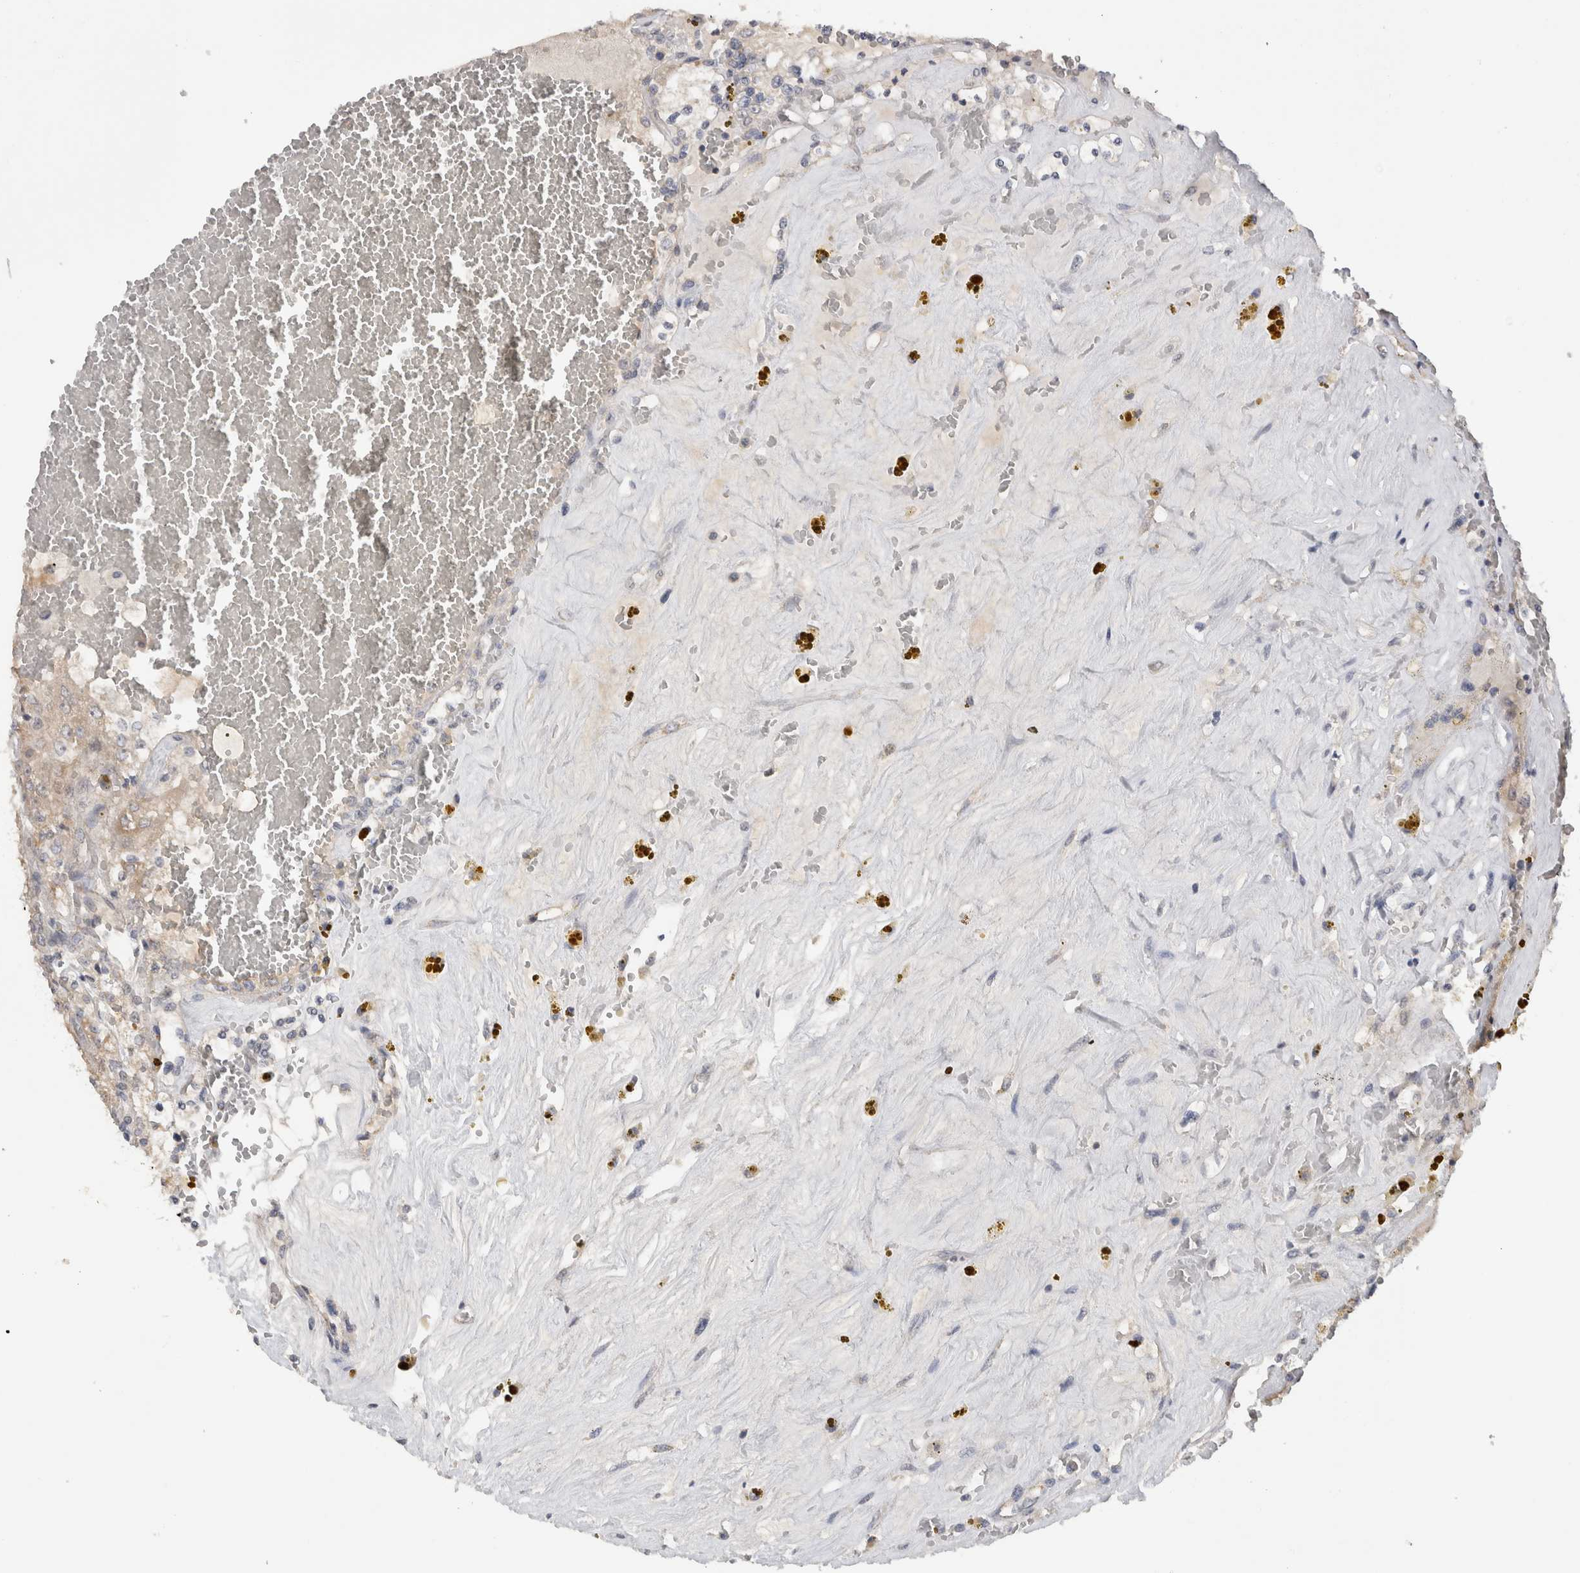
{"staining": {"intensity": "weak", "quantity": "<25%", "location": "cytoplasmic/membranous"}, "tissue": "renal cancer", "cell_type": "Tumor cells", "image_type": "cancer", "snomed": [{"axis": "morphology", "description": "Adenocarcinoma, NOS"}, {"axis": "topography", "description": "Kidney"}], "caption": "Tumor cells show no significant expression in renal cancer.", "gene": "DYRK2", "patient": {"sex": "female", "age": 56}}